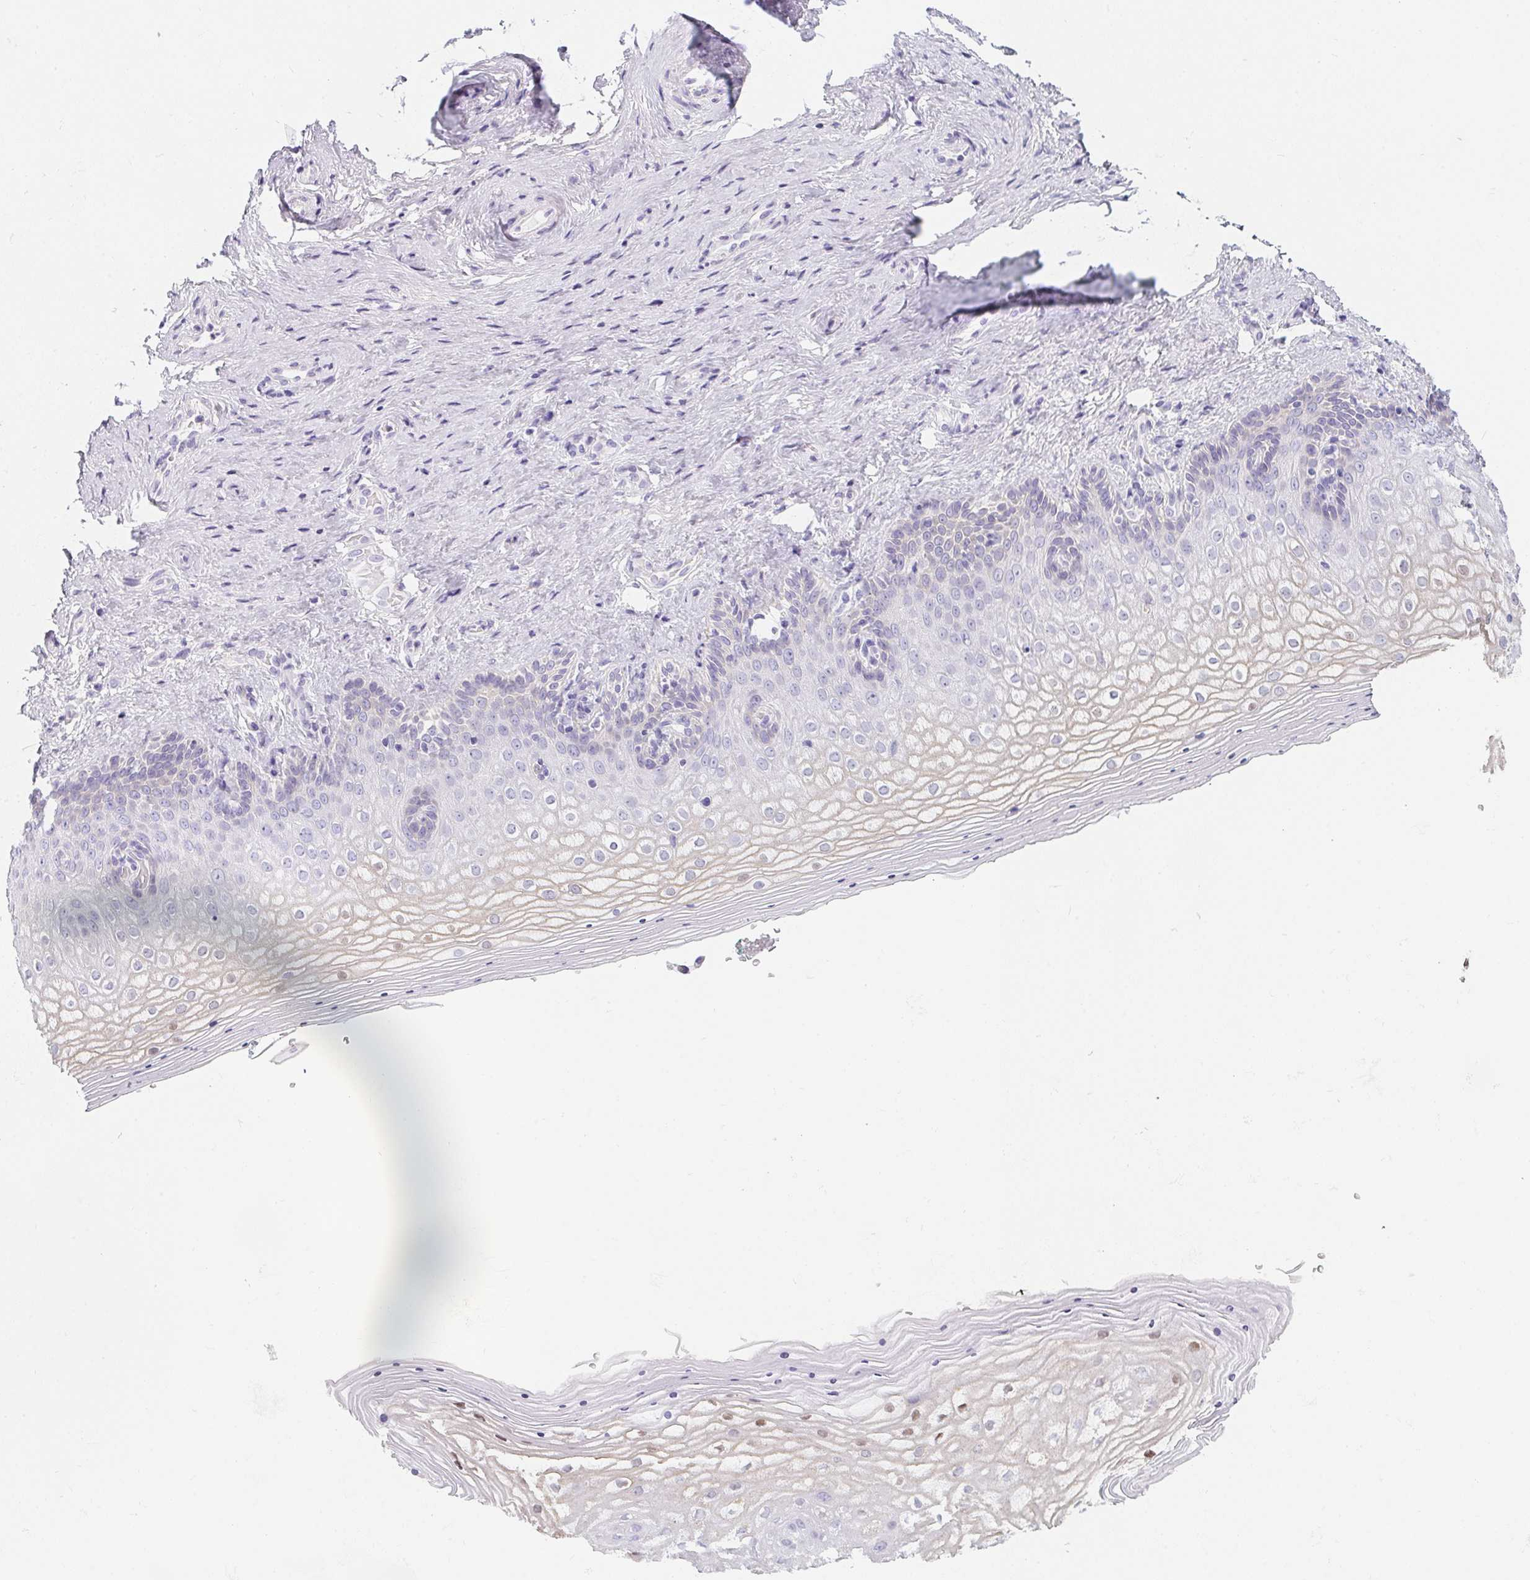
{"staining": {"intensity": "weak", "quantity": "<25%", "location": "nuclear"}, "tissue": "vagina", "cell_type": "Squamous epithelial cells", "image_type": "normal", "snomed": [{"axis": "morphology", "description": "Normal tissue, NOS"}, {"axis": "topography", "description": "Vagina"}], "caption": "Photomicrograph shows no significant protein staining in squamous epithelial cells of unremarkable vagina. (DAB (3,3'-diaminobenzidine) IHC, high magnification).", "gene": "MAP1A", "patient": {"sex": "female", "age": 42}}